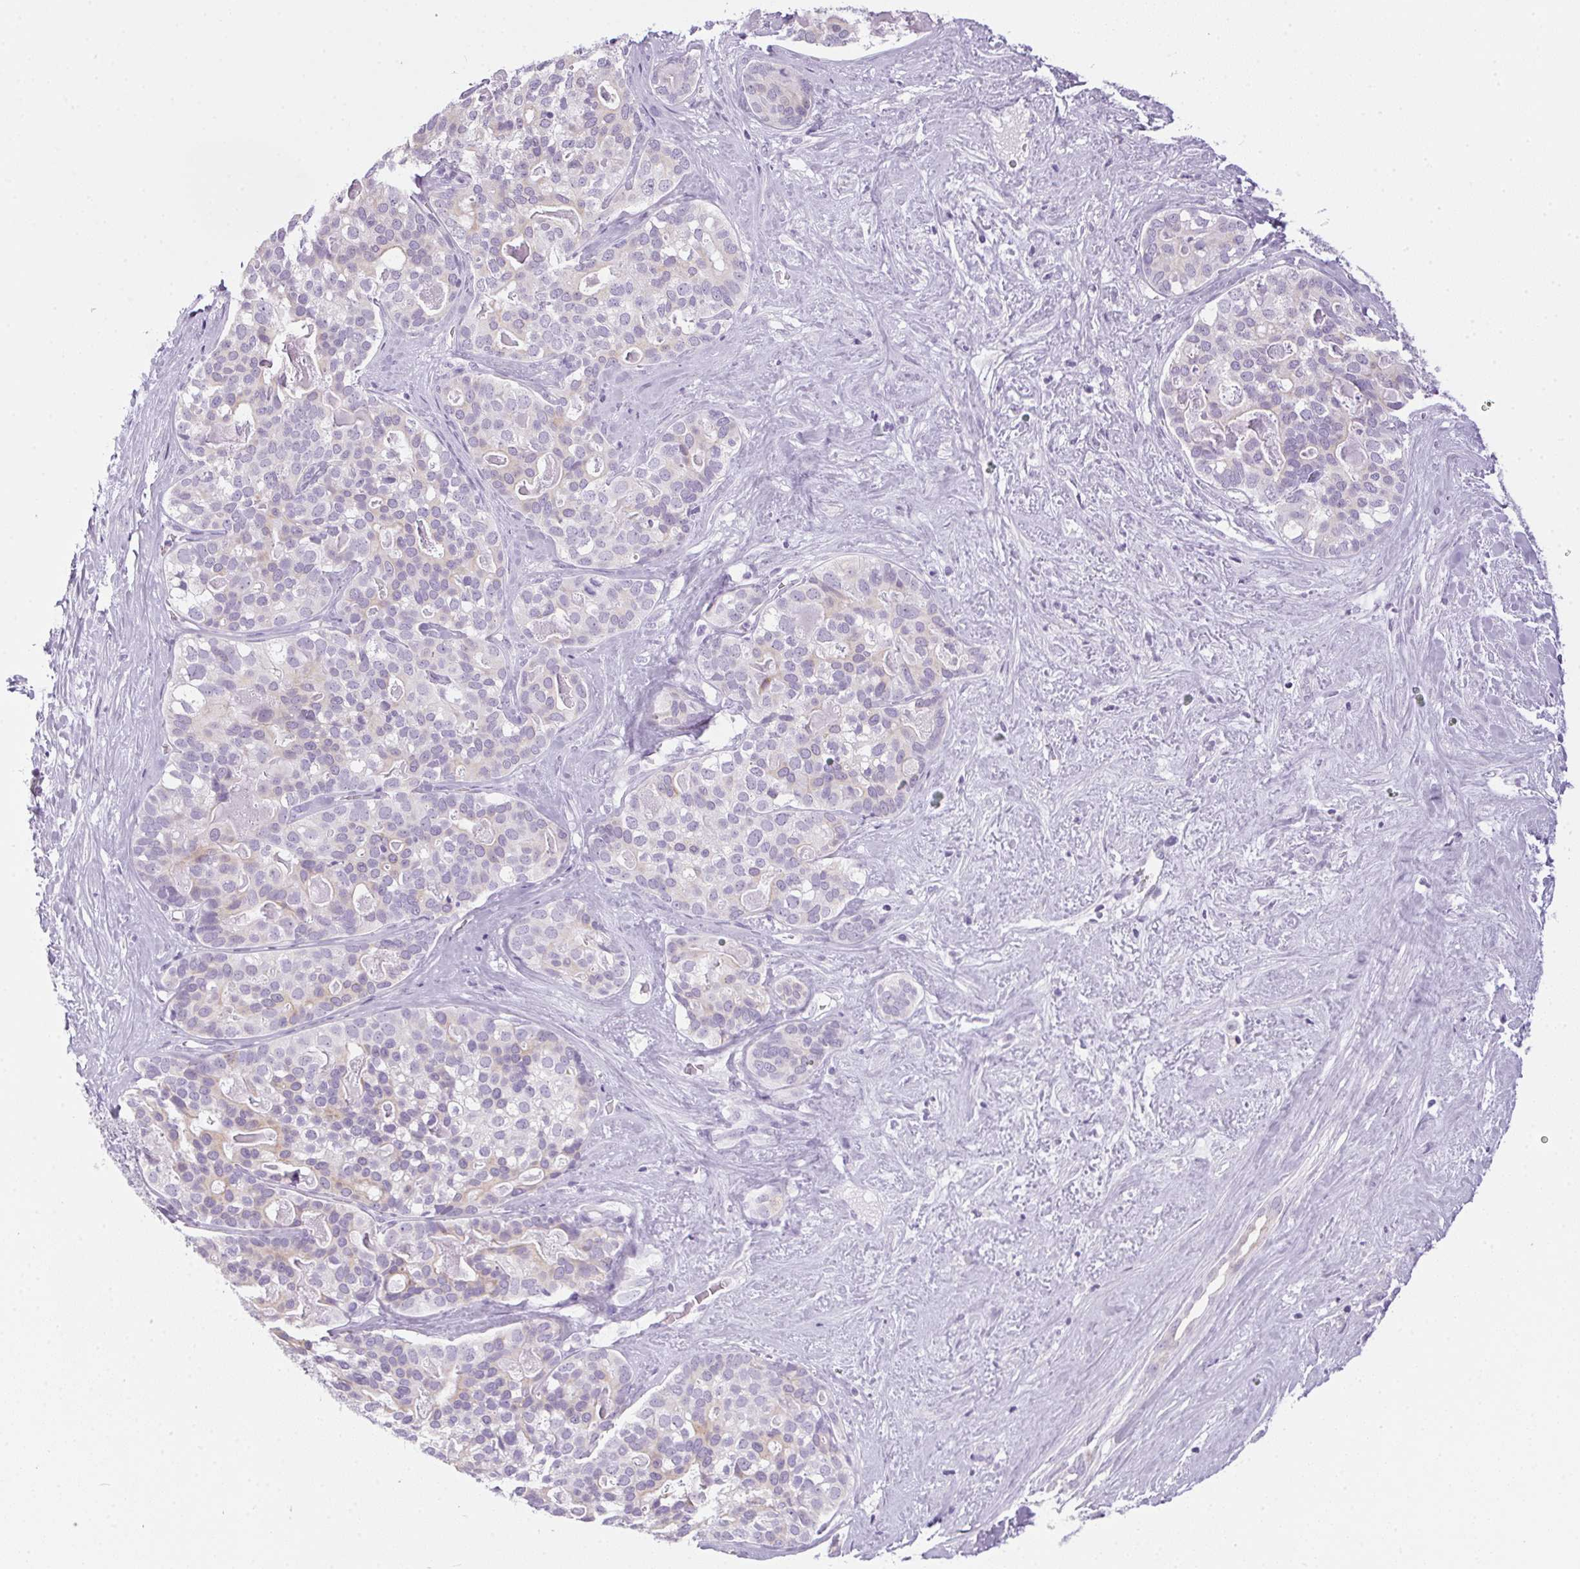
{"staining": {"intensity": "negative", "quantity": "none", "location": "none"}, "tissue": "liver cancer", "cell_type": "Tumor cells", "image_type": "cancer", "snomed": [{"axis": "morphology", "description": "Cholangiocarcinoma"}, {"axis": "topography", "description": "Liver"}], "caption": "Tumor cells show no significant protein expression in liver cholangiocarcinoma.", "gene": "POPDC2", "patient": {"sex": "male", "age": 56}}